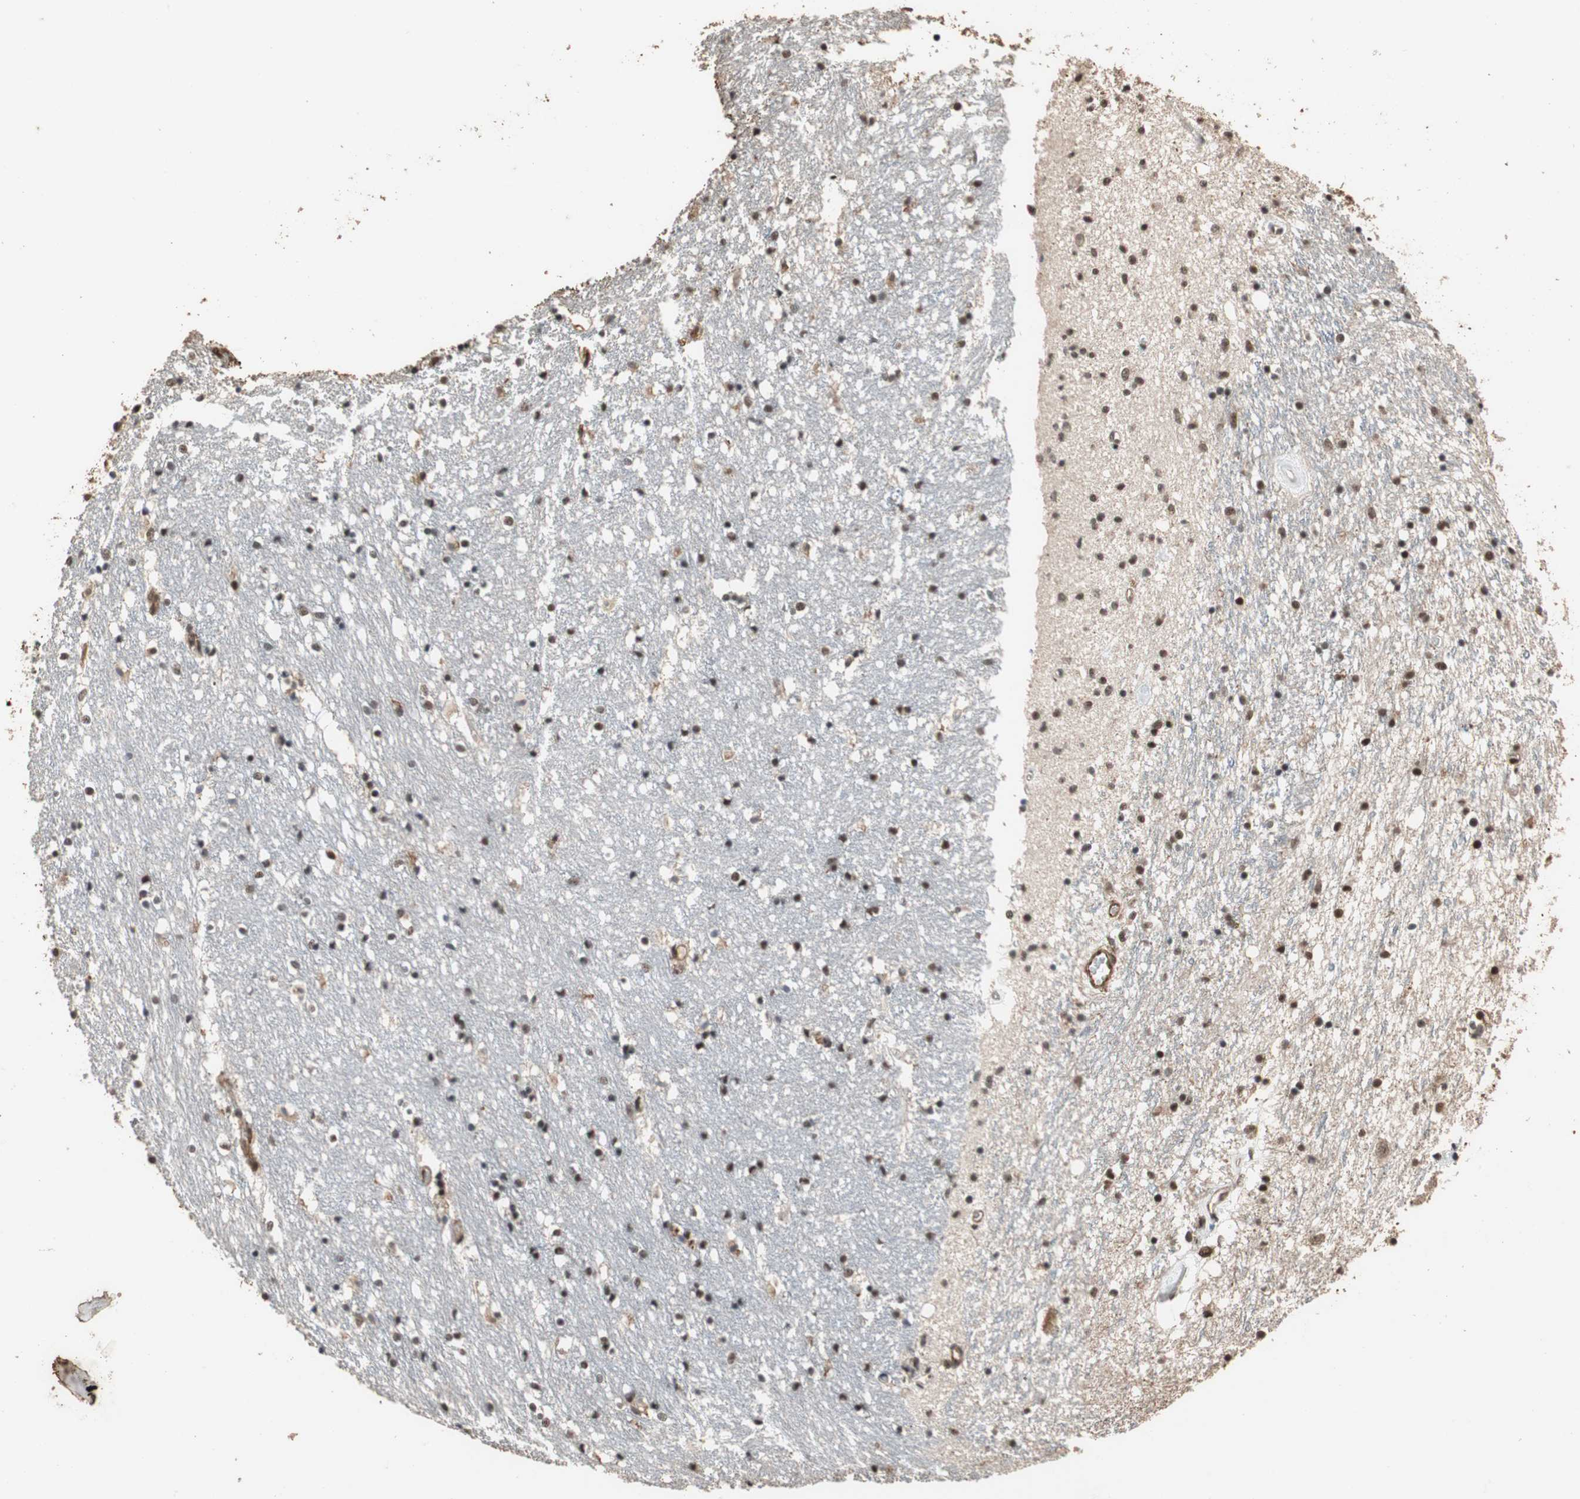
{"staining": {"intensity": "strong", "quantity": ">75%", "location": "nuclear"}, "tissue": "caudate", "cell_type": "Glial cells", "image_type": "normal", "snomed": [{"axis": "morphology", "description": "Normal tissue, NOS"}, {"axis": "topography", "description": "Lateral ventricle wall"}], "caption": "A brown stain shows strong nuclear staining of a protein in glial cells of benign human caudate.", "gene": "CDC5L", "patient": {"sex": "female", "age": 54}}